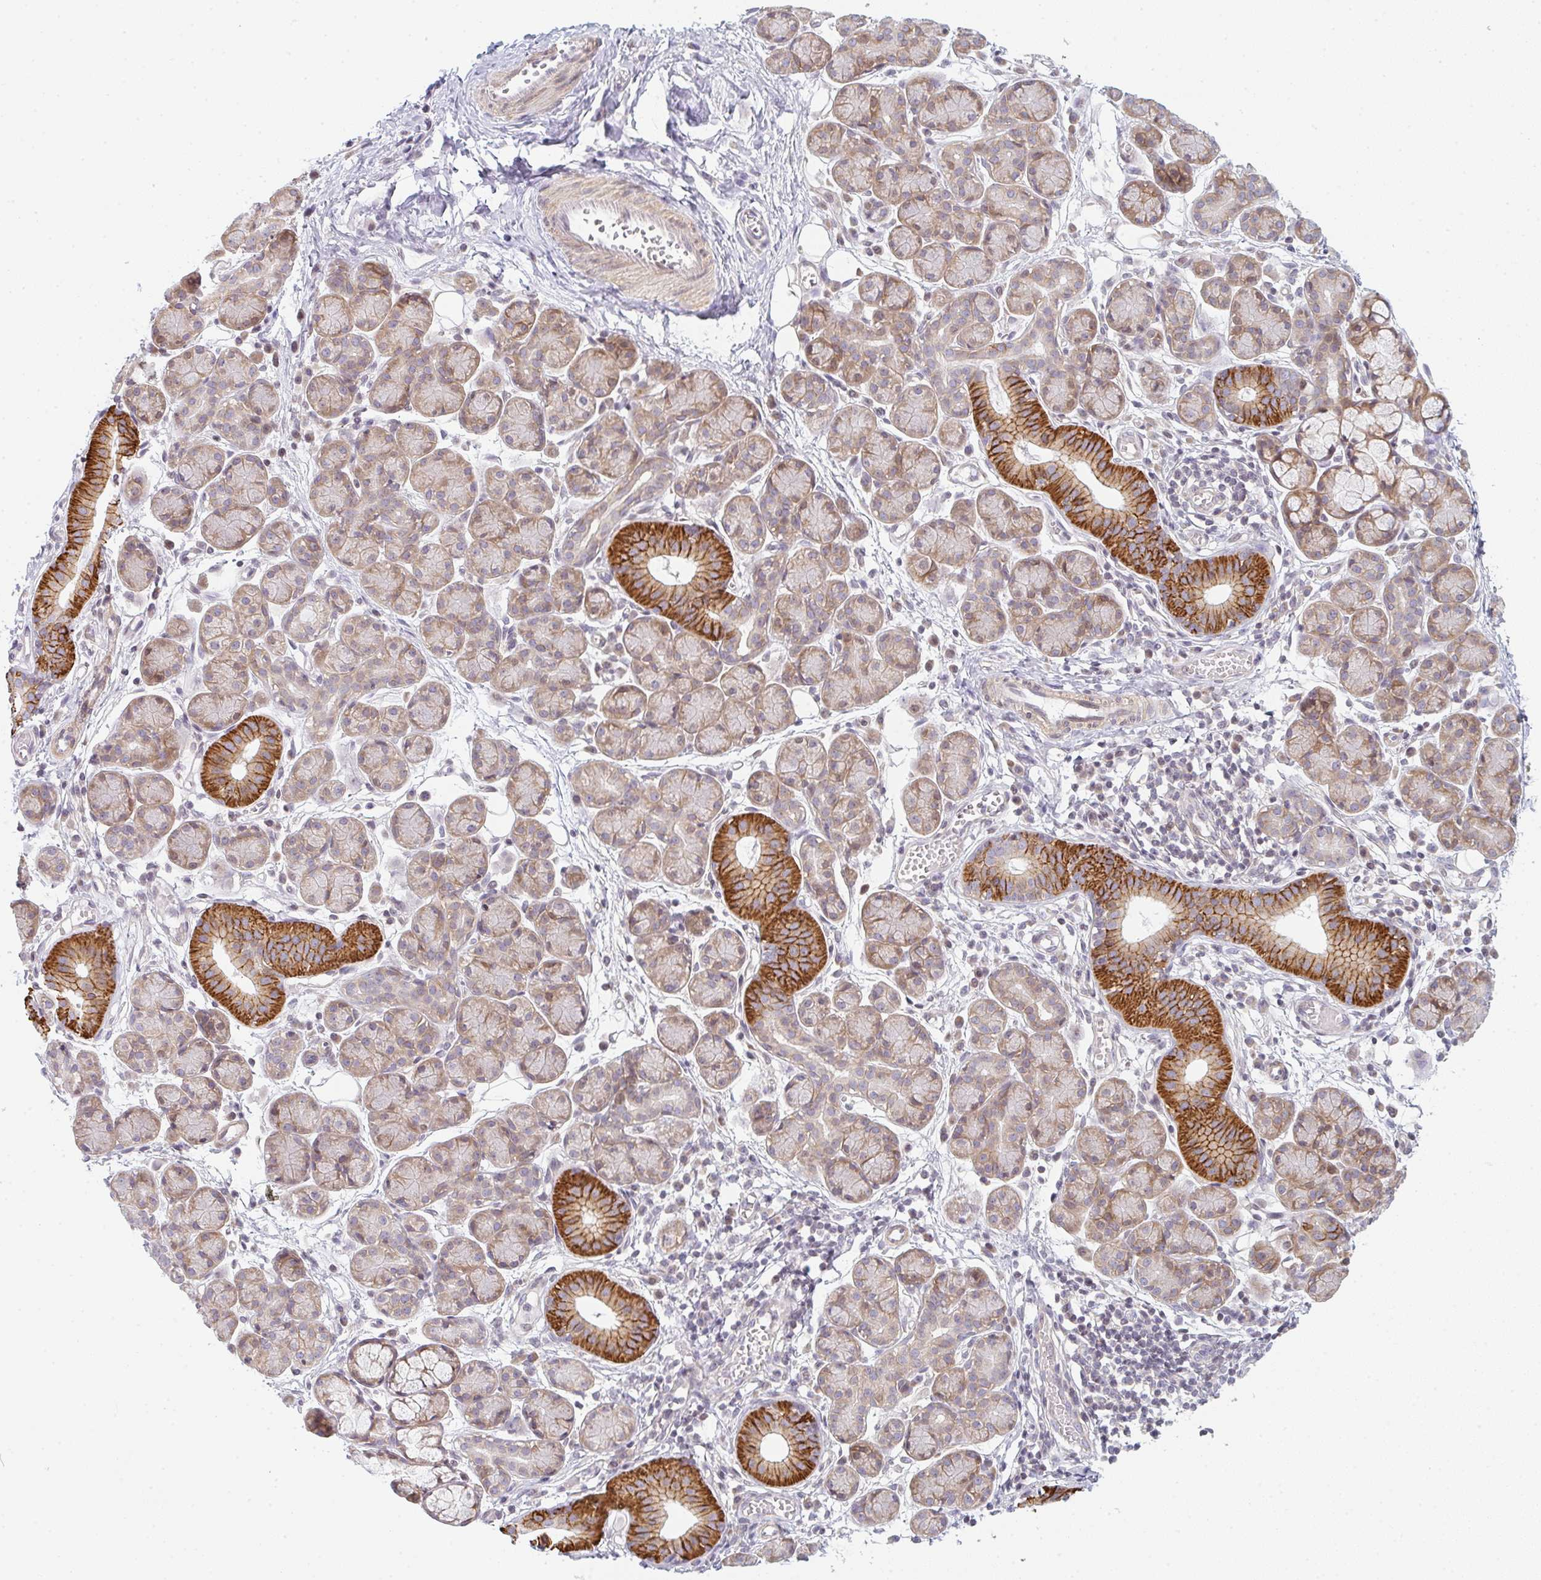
{"staining": {"intensity": "strong", "quantity": "<25%", "location": "cytoplasmic/membranous"}, "tissue": "salivary gland", "cell_type": "Glandular cells", "image_type": "normal", "snomed": [{"axis": "morphology", "description": "Normal tissue, NOS"}, {"axis": "morphology", "description": "Inflammation, NOS"}, {"axis": "topography", "description": "Lymph node"}, {"axis": "topography", "description": "Salivary gland"}], "caption": "Immunohistochemical staining of normal salivary gland displays medium levels of strong cytoplasmic/membranous expression in approximately <25% of glandular cells. The staining is performed using DAB (3,3'-diaminobenzidine) brown chromogen to label protein expression. The nuclei are counter-stained blue using hematoxylin.", "gene": "TMEM237", "patient": {"sex": "male", "age": 3}}